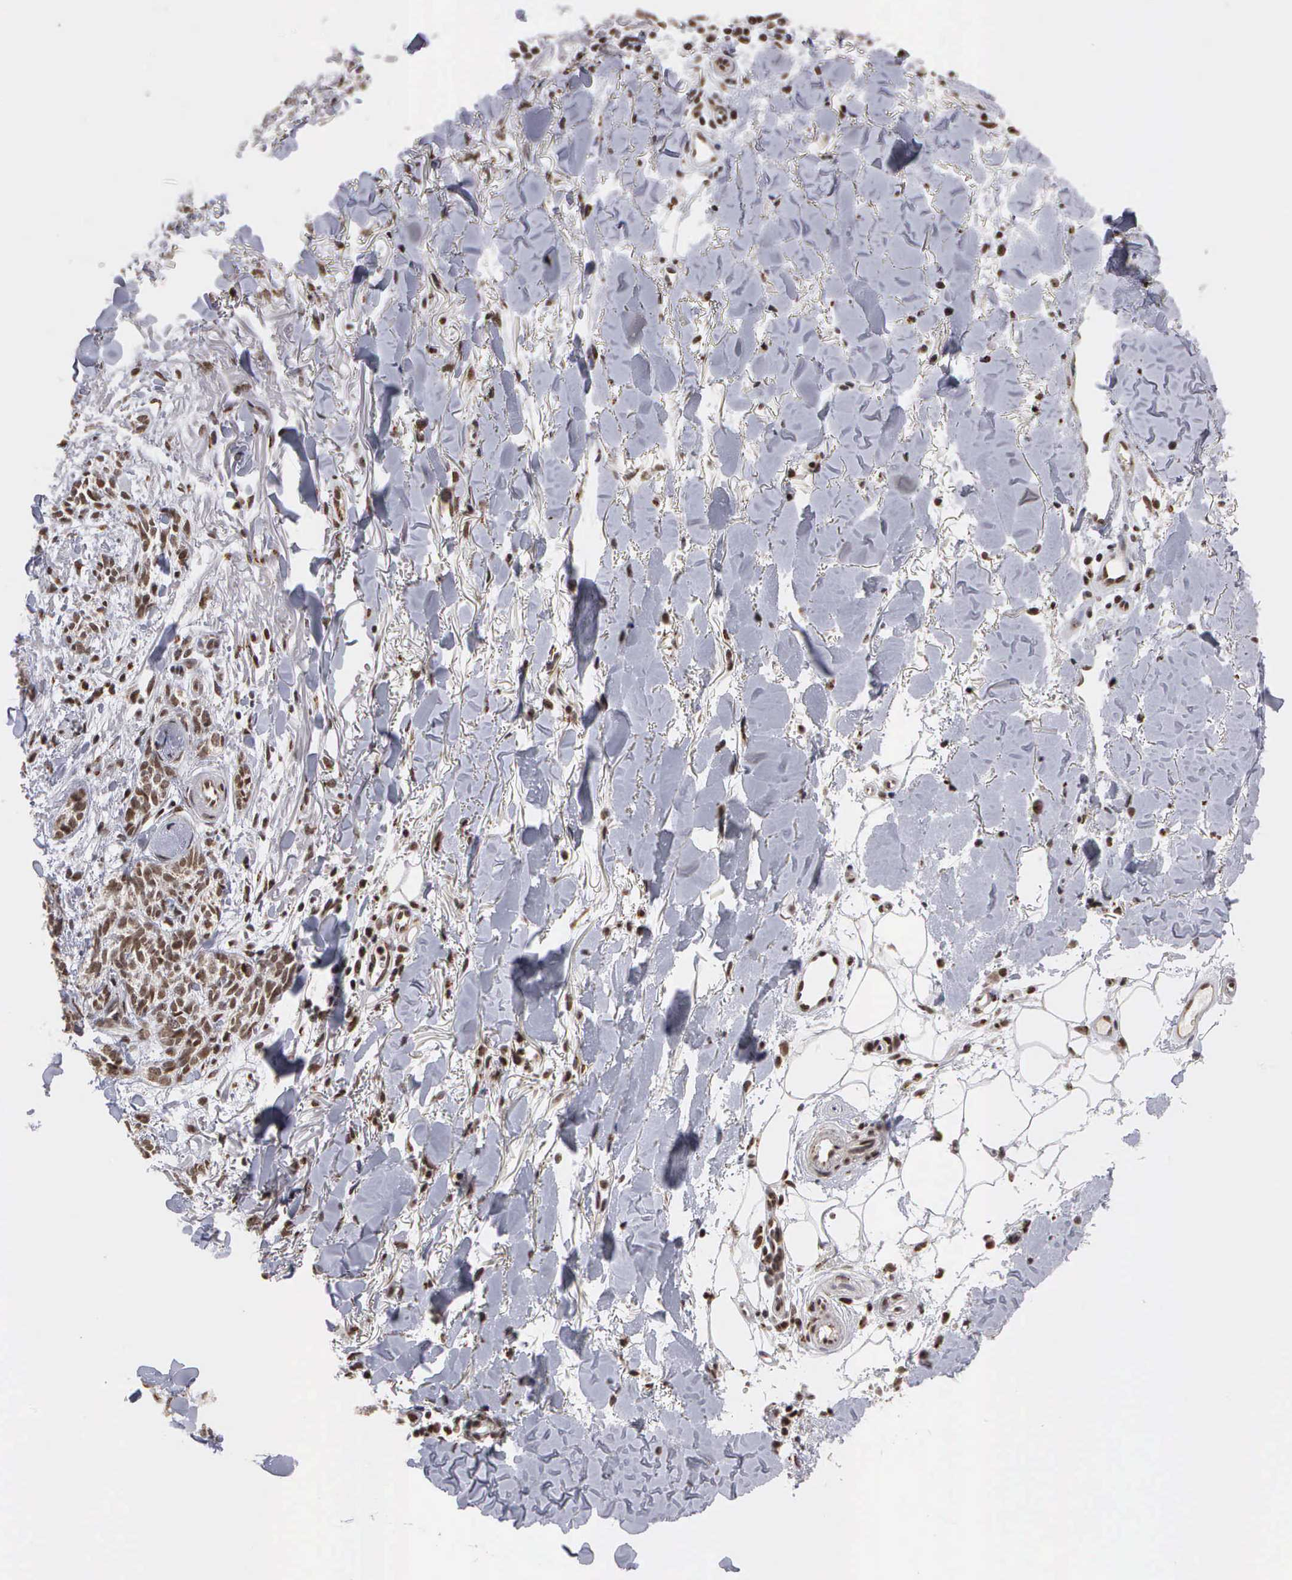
{"staining": {"intensity": "moderate", "quantity": ">75%", "location": "nuclear"}, "tissue": "skin cancer", "cell_type": "Tumor cells", "image_type": "cancer", "snomed": [{"axis": "morphology", "description": "Basal cell carcinoma"}, {"axis": "topography", "description": "Skin"}], "caption": "Immunohistochemistry staining of skin basal cell carcinoma, which reveals medium levels of moderate nuclear positivity in approximately >75% of tumor cells indicating moderate nuclear protein expression. The staining was performed using DAB (brown) for protein detection and nuclei were counterstained in hematoxylin (blue).", "gene": "GTF2A1", "patient": {"sex": "female", "age": 81}}